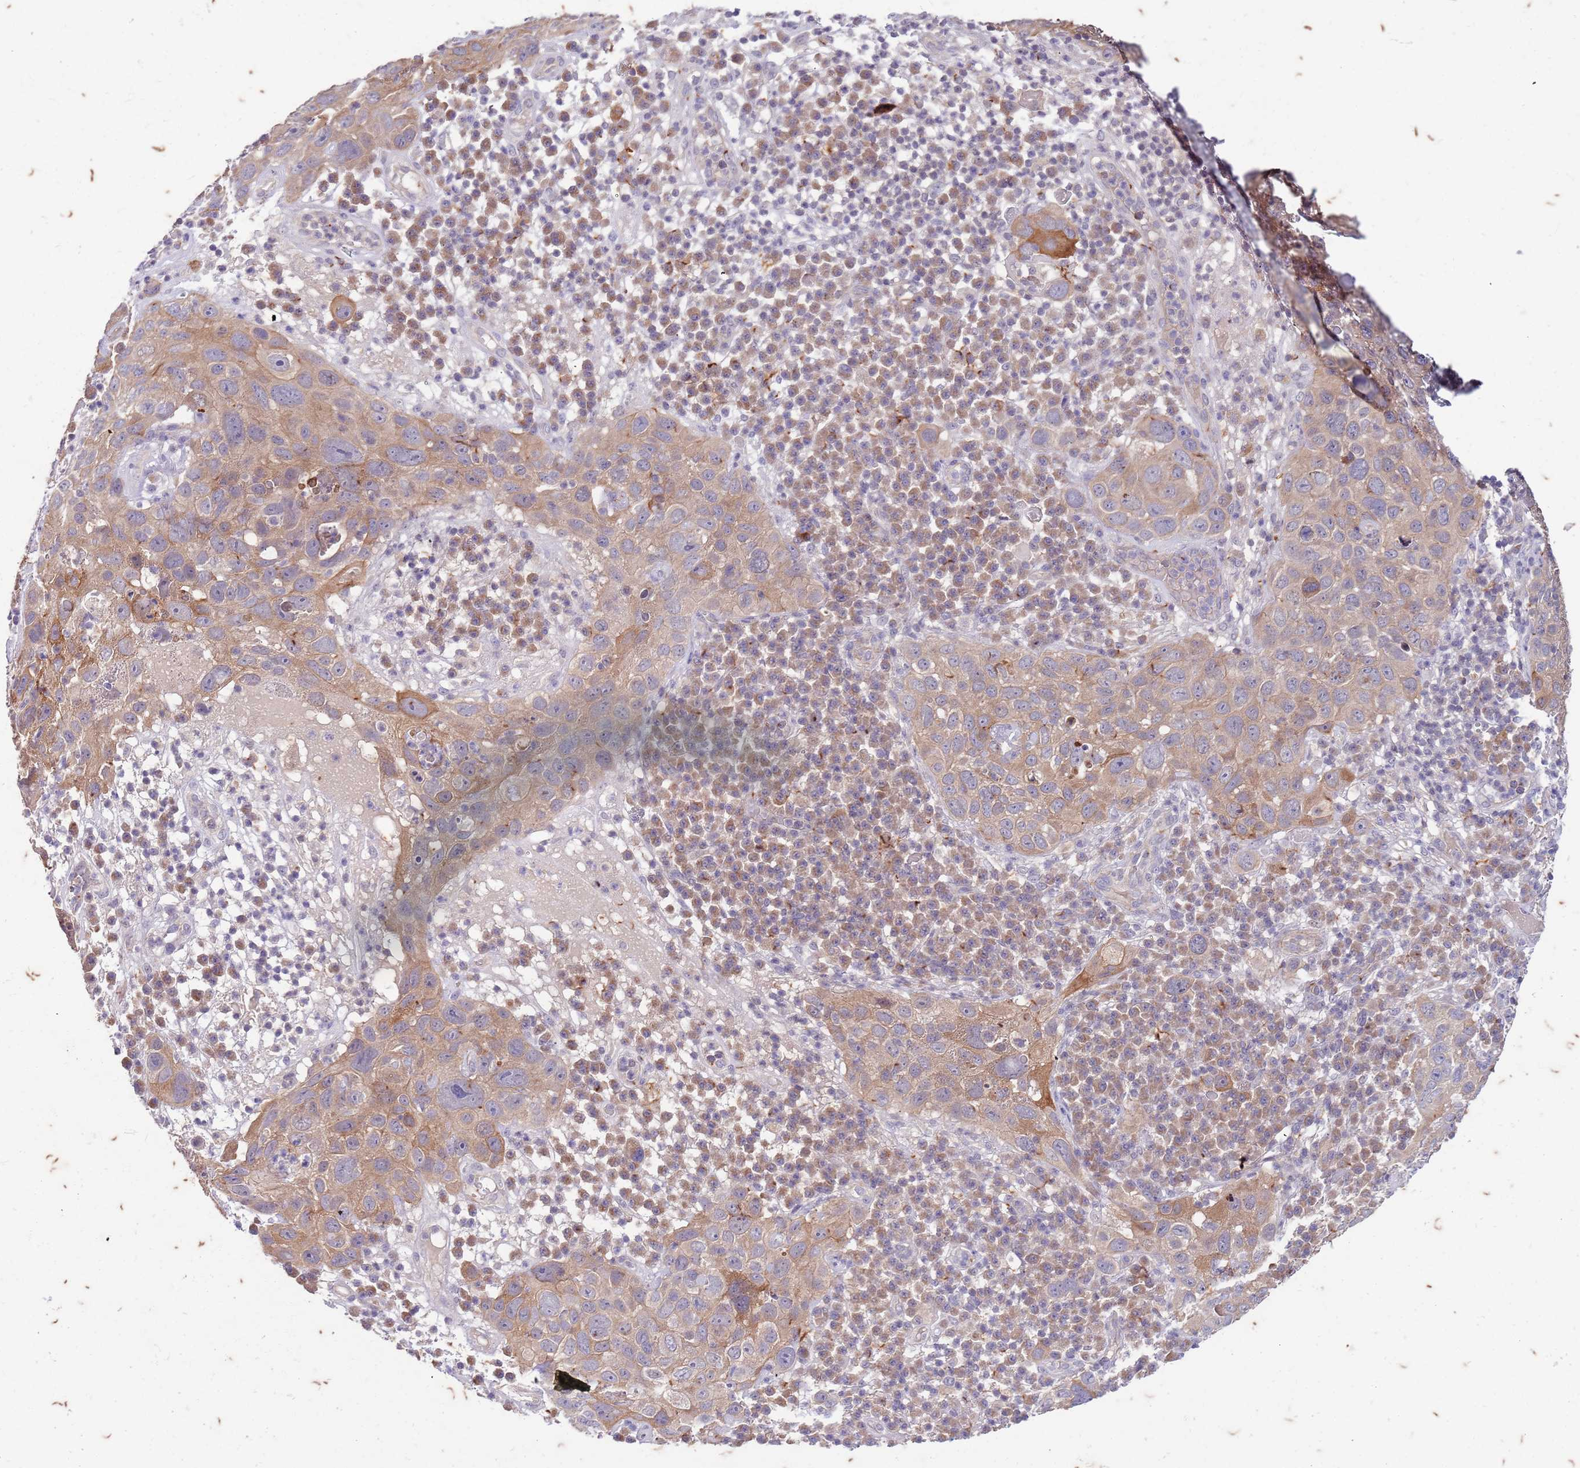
{"staining": {"intensity": "moderate", "quantity": "<25%", "location": "cytoplasmic/membranous"}, "tissue": "skin cancer", "cell_type": "Tumor cells", "image_type": "cancer", "snomed": [{"axis": "morphology", "description": "Squamous cell carcinoma in situ, NOS"}, {"axis": "morphology", "description": "Squamous cell carcinoma, NOS"}, {"axis": "topography", "description": "Skin"}], "caption": "Approximately <25% of tumor cells in skin cancer (squamous cell carcinoma in situ) exhibit moderate cytoplasmic/membranous protein staining as visualized by brown immunohistochemical staining.", "gene": "RAPGEF3", "patient": {"sex": "male", "age": 93}}